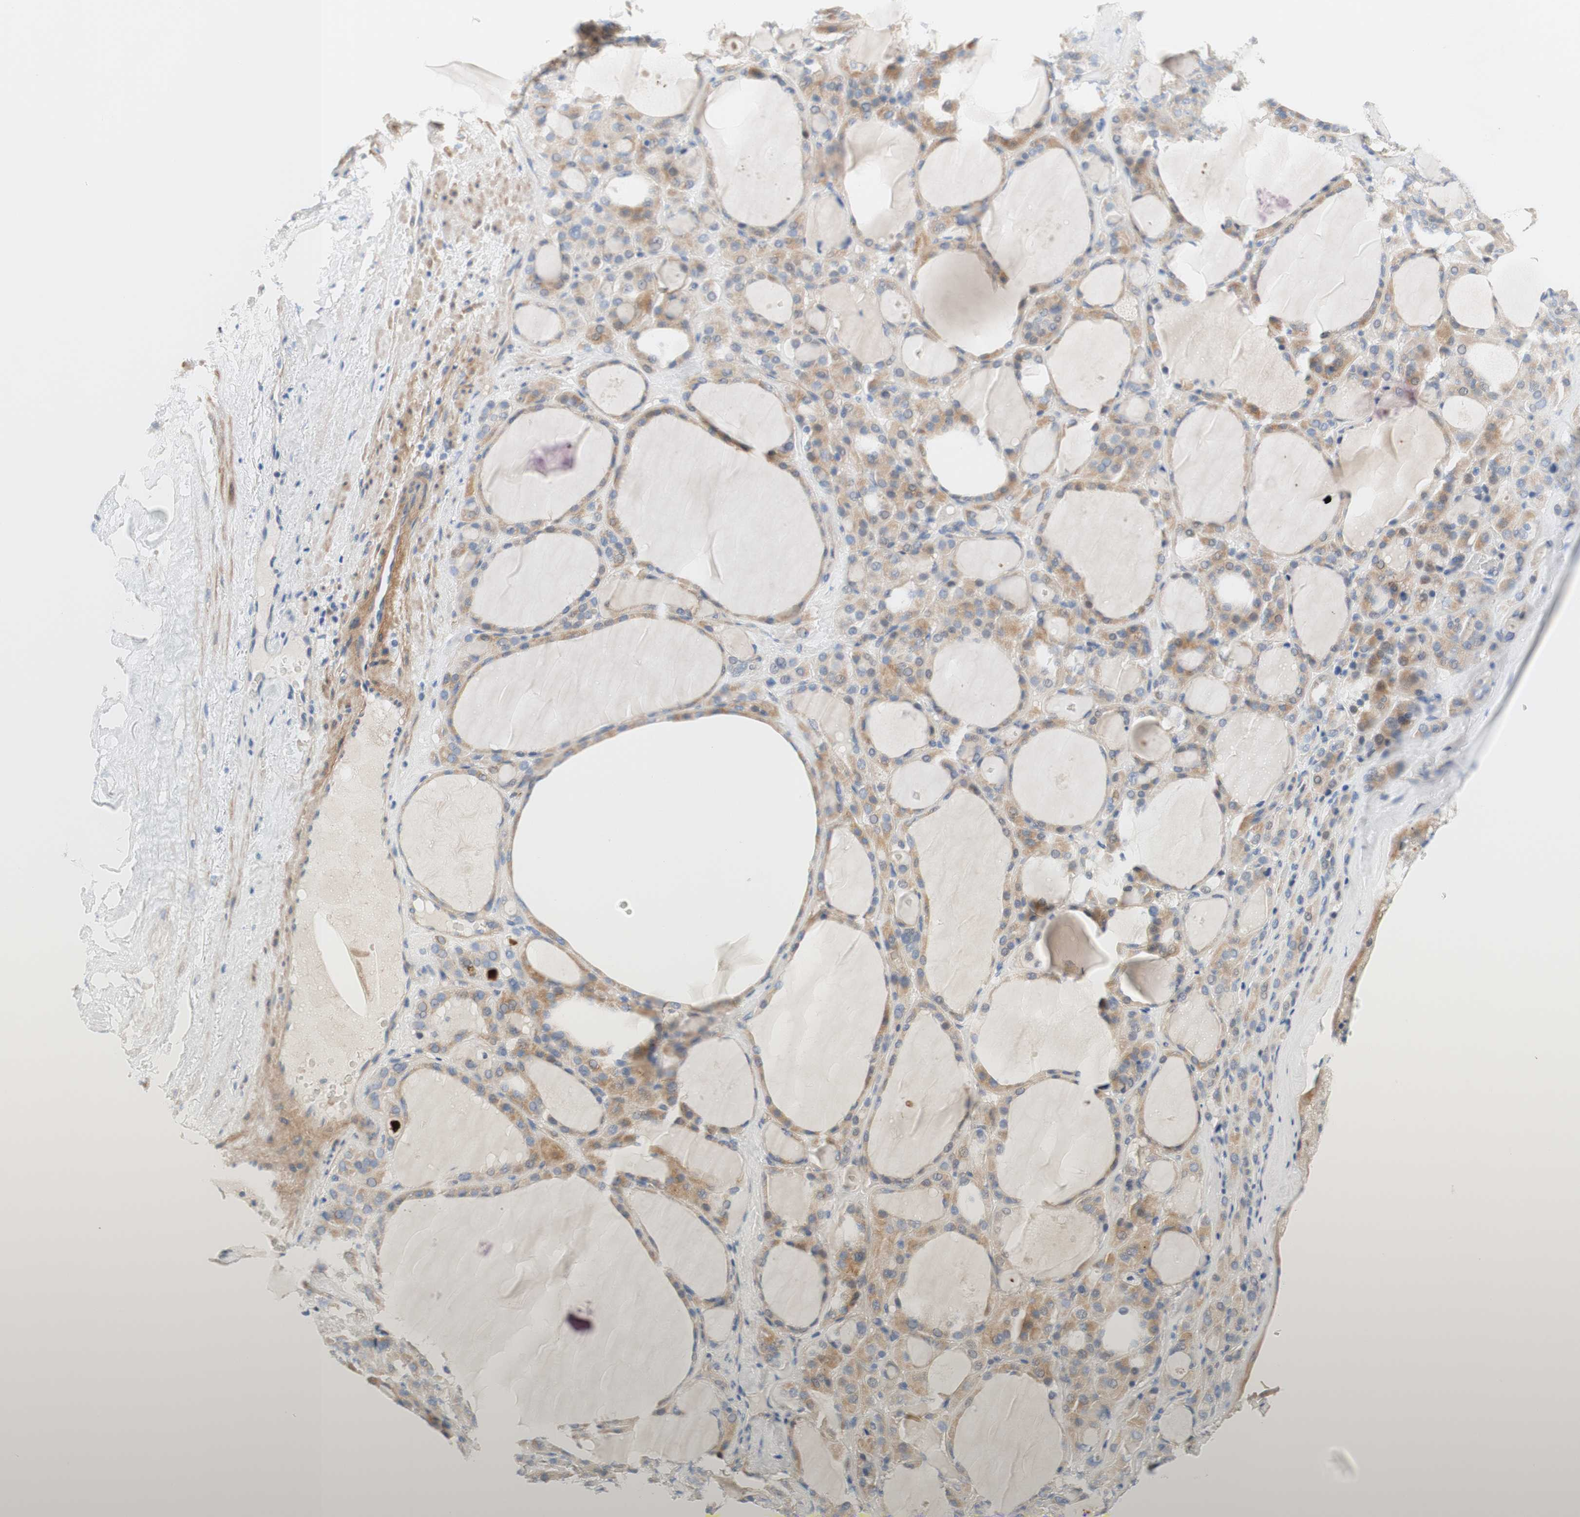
{"staining": {"intensity": "moderate", "quantity": "25%-75%", "location": "cytoplasmic/membranous"}, "tissue": "thyroid gland", "cell_type": "Glandular cells", "image_type": "normal", "snomed": [{"axis": "morphology", "description": "Normal tissue, NOS"}, {"axis": "morphology", "description": "Carcinoma, NOS"}, {"axis": "topography", "description": "Thyroid gland"}], "caption": "Glandular cells demonstrate medium levels of moderate cytoplasmic/membranous staining in about 25%-75% of cells in unremarkable human thyroid gland. The staining was performed using DAB (3,3'-diaminobenzidine), with brown indicating positive protein expression. Nuclei are stained blue with hematoxylin.", "gene": "ENTREP2", "patient": {"sex": "female", "age": 86}}